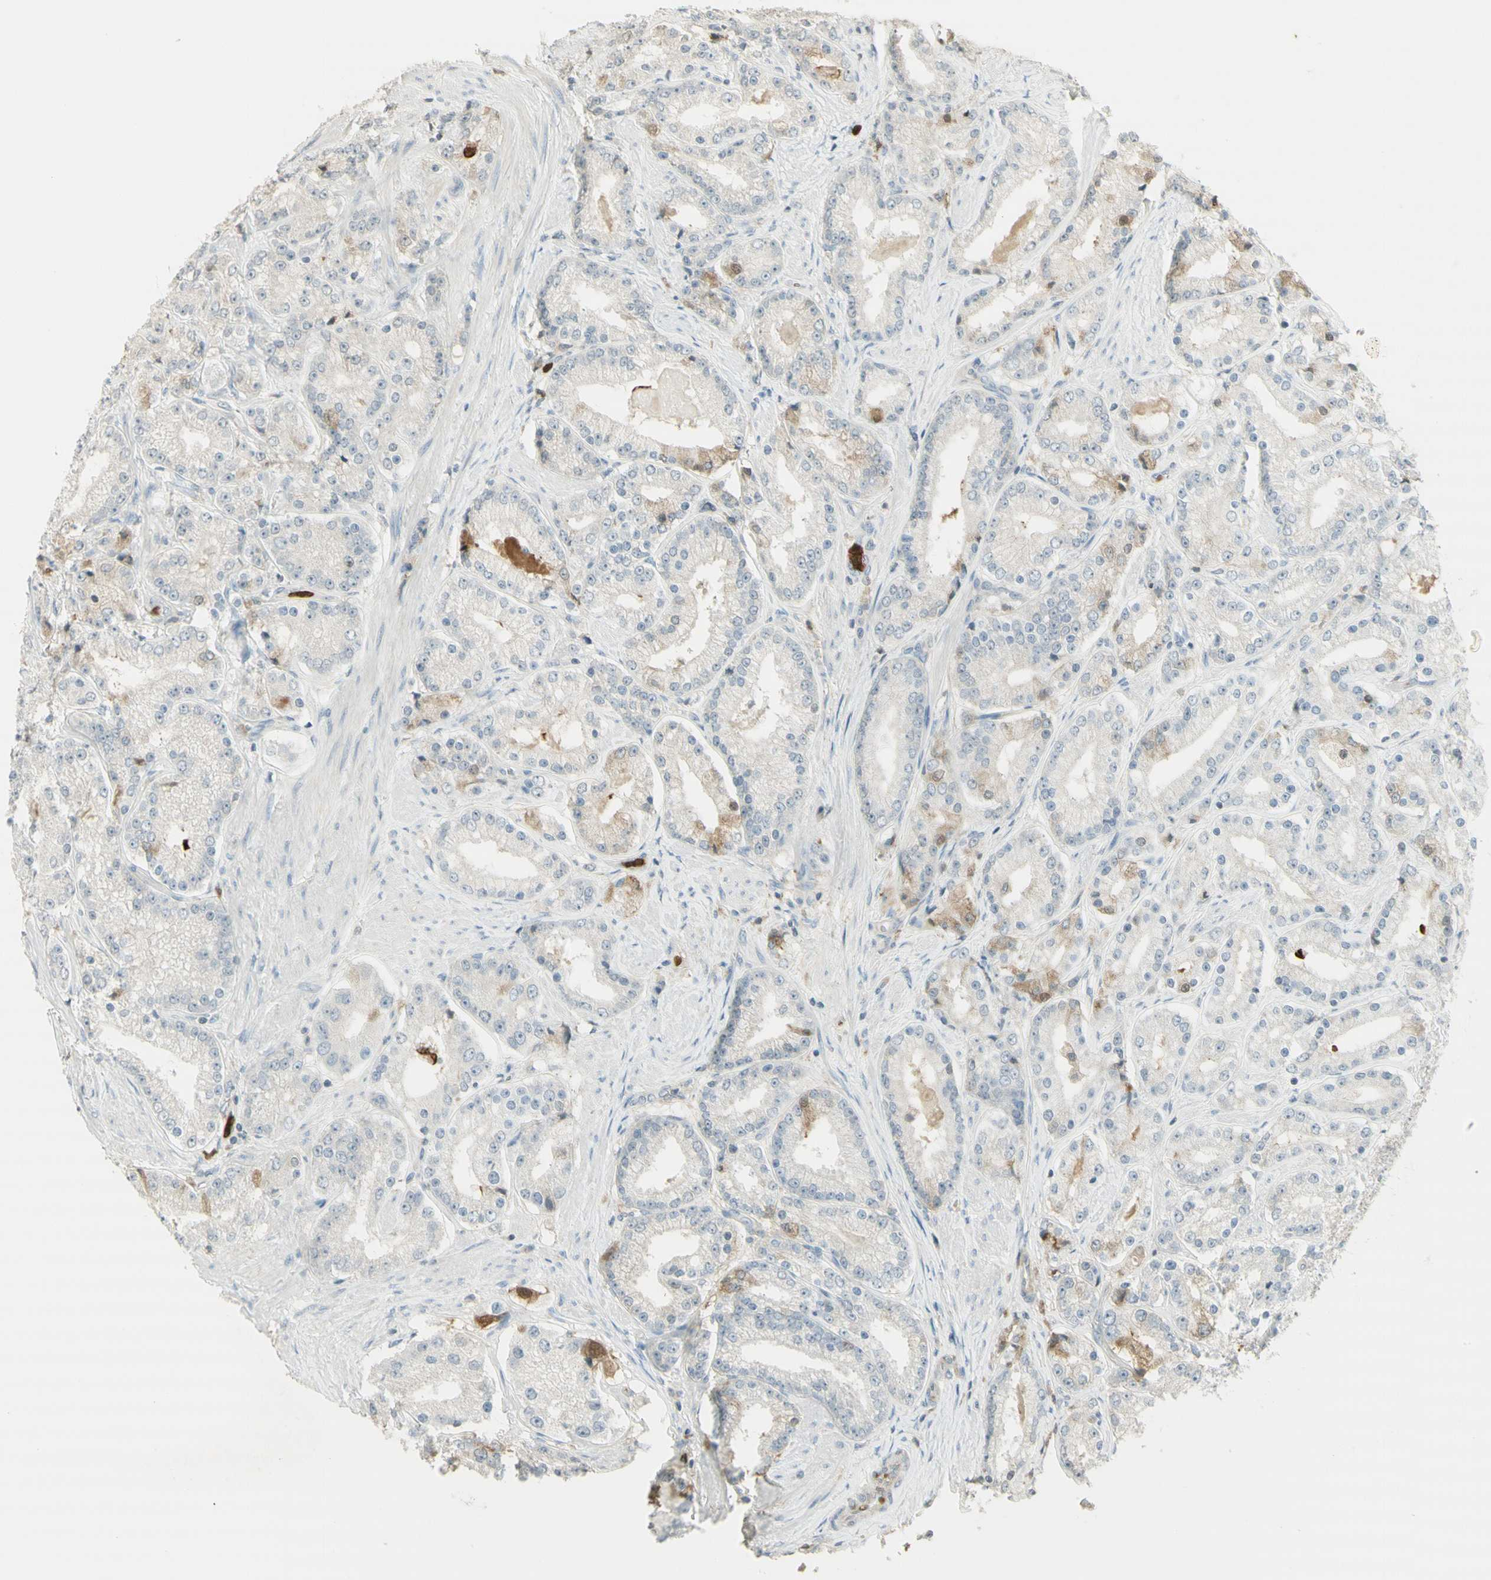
{"staining": {"intensity": "weak", "quantity": "<25%", "location": "cytoplasmic/membranous"}, "tissue": "prostate cancer", "cell_type": "Tumor cells", "image_type": "cancer", "snomed": [{"axis": "morphology", "description": "Adenocarcinoma, Low grade"}, {"axis": "topography", "description": "Prostate"}], "caption": "High magnification brightfield microscopy of low-grade adenocarcinoma (prostate) stained with DAB (3,3'-diaminobenzidine) (brown) and counterstained with hematoxylin (blue): tumor cells show no significant expression.", "gene": "NID1", "patient": {"sex": "male", "age": 63}}